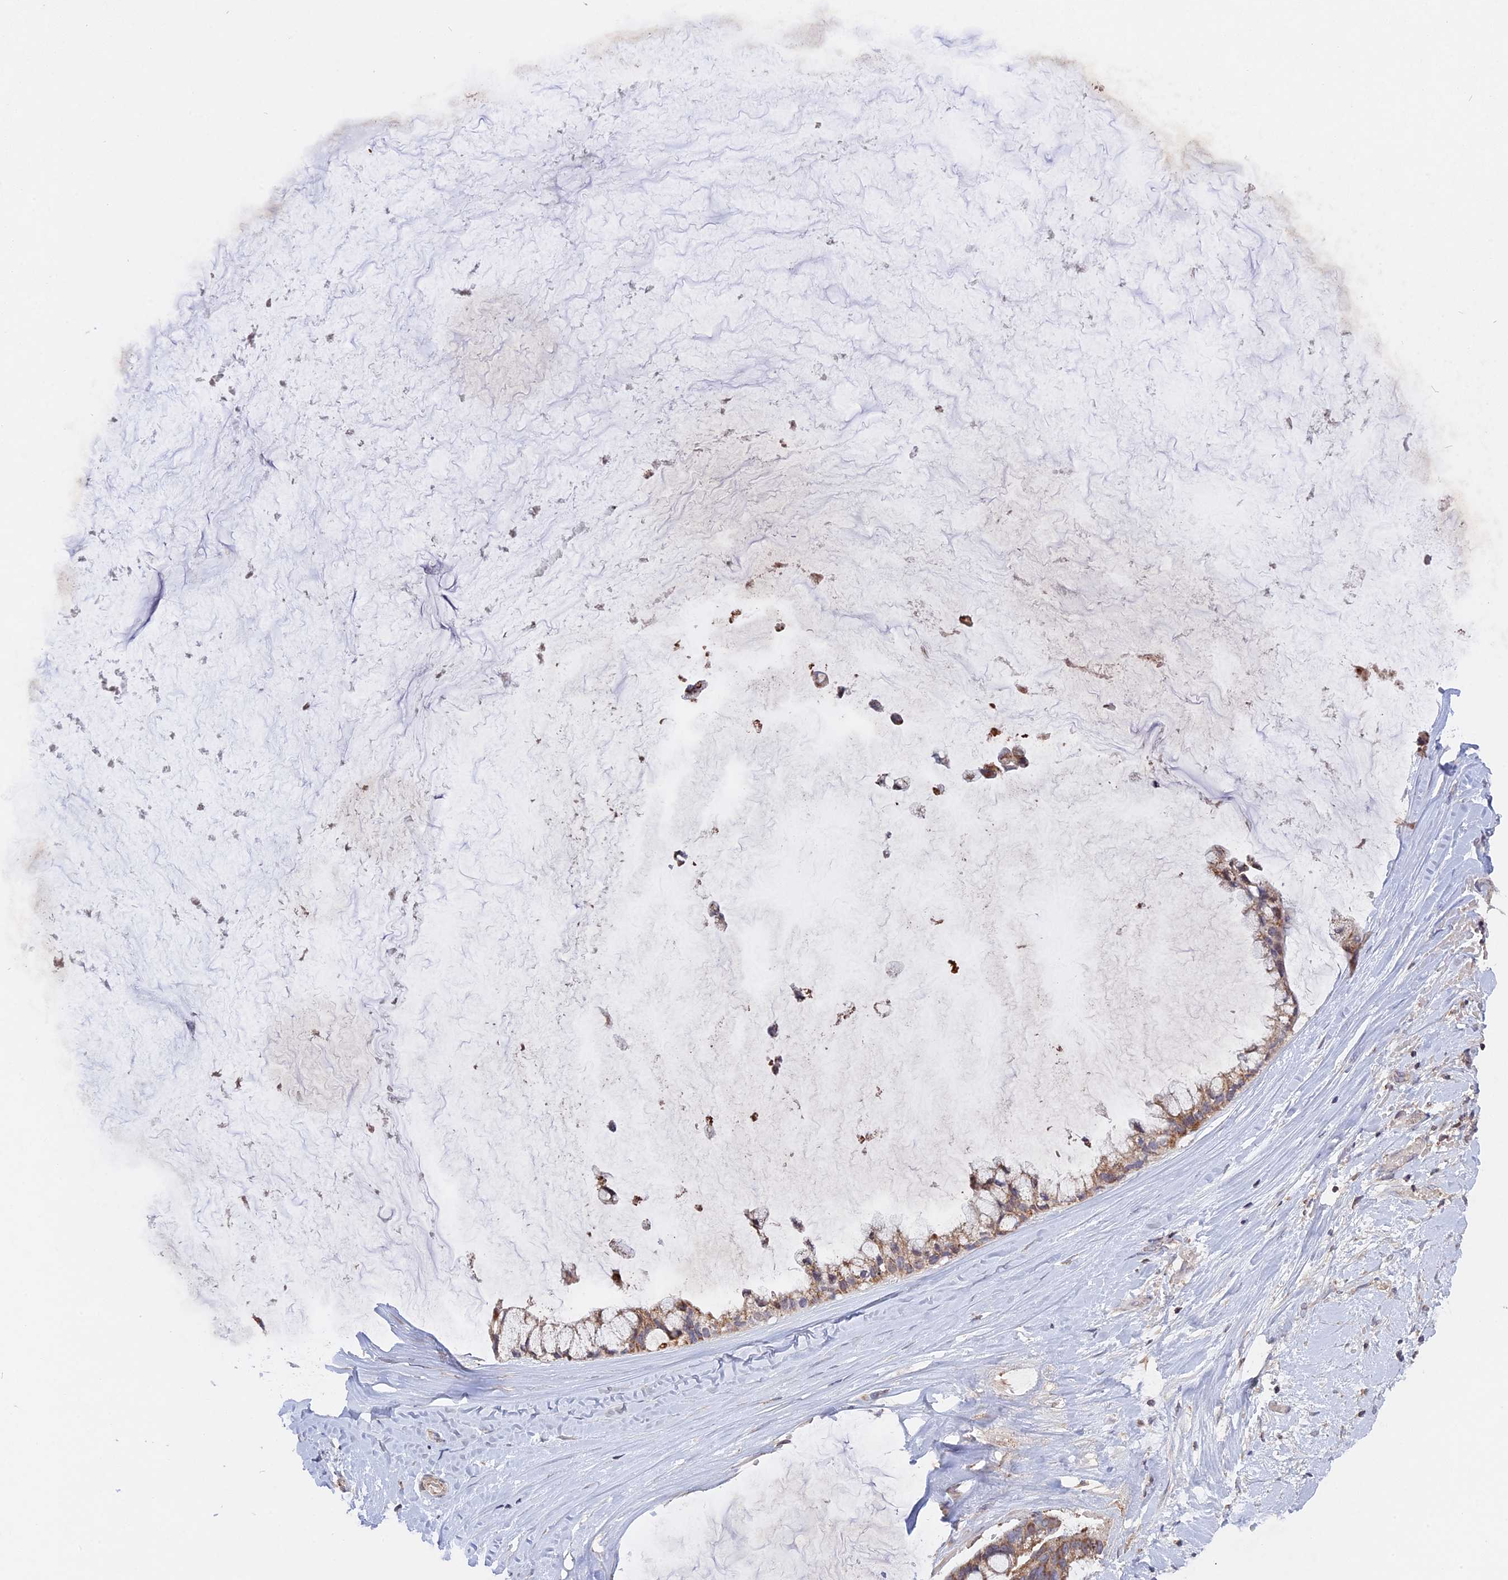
{"staining": {"intensity": "moderate", "quantity": ">75%", "location": "cytoplasmic/membranous"}, "tissue": "ovarian cancer", "cell_type": "Tumor cells", "image_type": "cancer", "snomed": [{"axis": "morphology", "description": "Cystadenocarcinoma, mucinous, NOS"}, {"axis": "topography", "description": "Ovary"}], "caption": "IHC (DAB (3,3'-diaminobenzidine)) staining of ovarian cancer (mucinous cystadenocarcinoma) displays moderate cytoplasmic/membranous protein positivity in approximately >75% of tumor cells.", "gene": "MPV17L", "patient": {"sex": "female", "age": 39}}